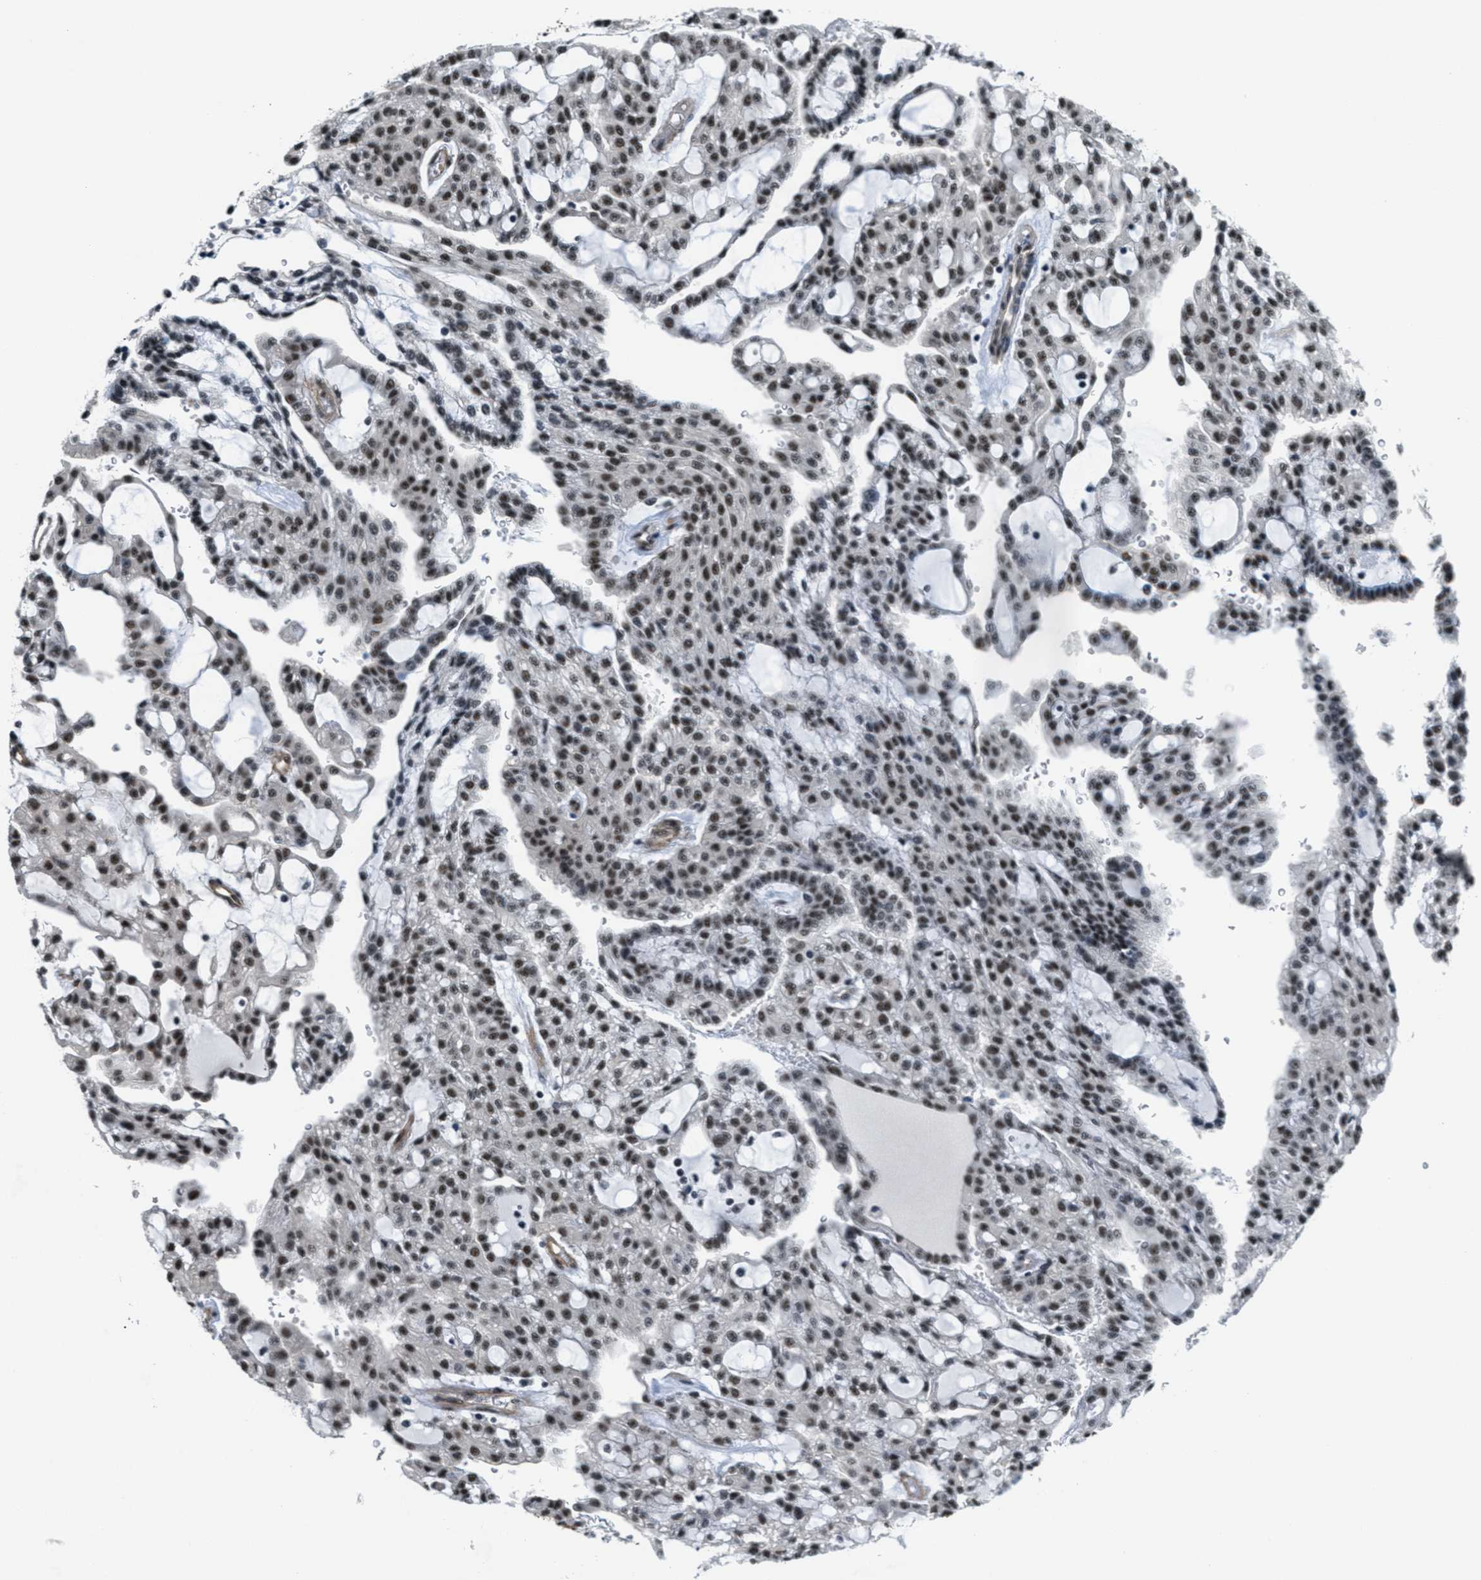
{"staining": {"intensity": "strong", "quantity": ">75%", "location": "nuclear"}, "tissue": "renal cancer", "cell_type": "Tumor cells", "image_type": "cancer", "snomed": [{"axis": "morphology", "description": "Adenocarcinoma, NOS"}, {"axis": "topography", "description": "Kidney"}], "caption": "Adenocarcinoma (renal) stained with a brown dye exhibits strong nuclear positive expression in about >75% of tumor cells.", "gene": "CFAP36", "patient": {"sex": "male", "age": 63}}